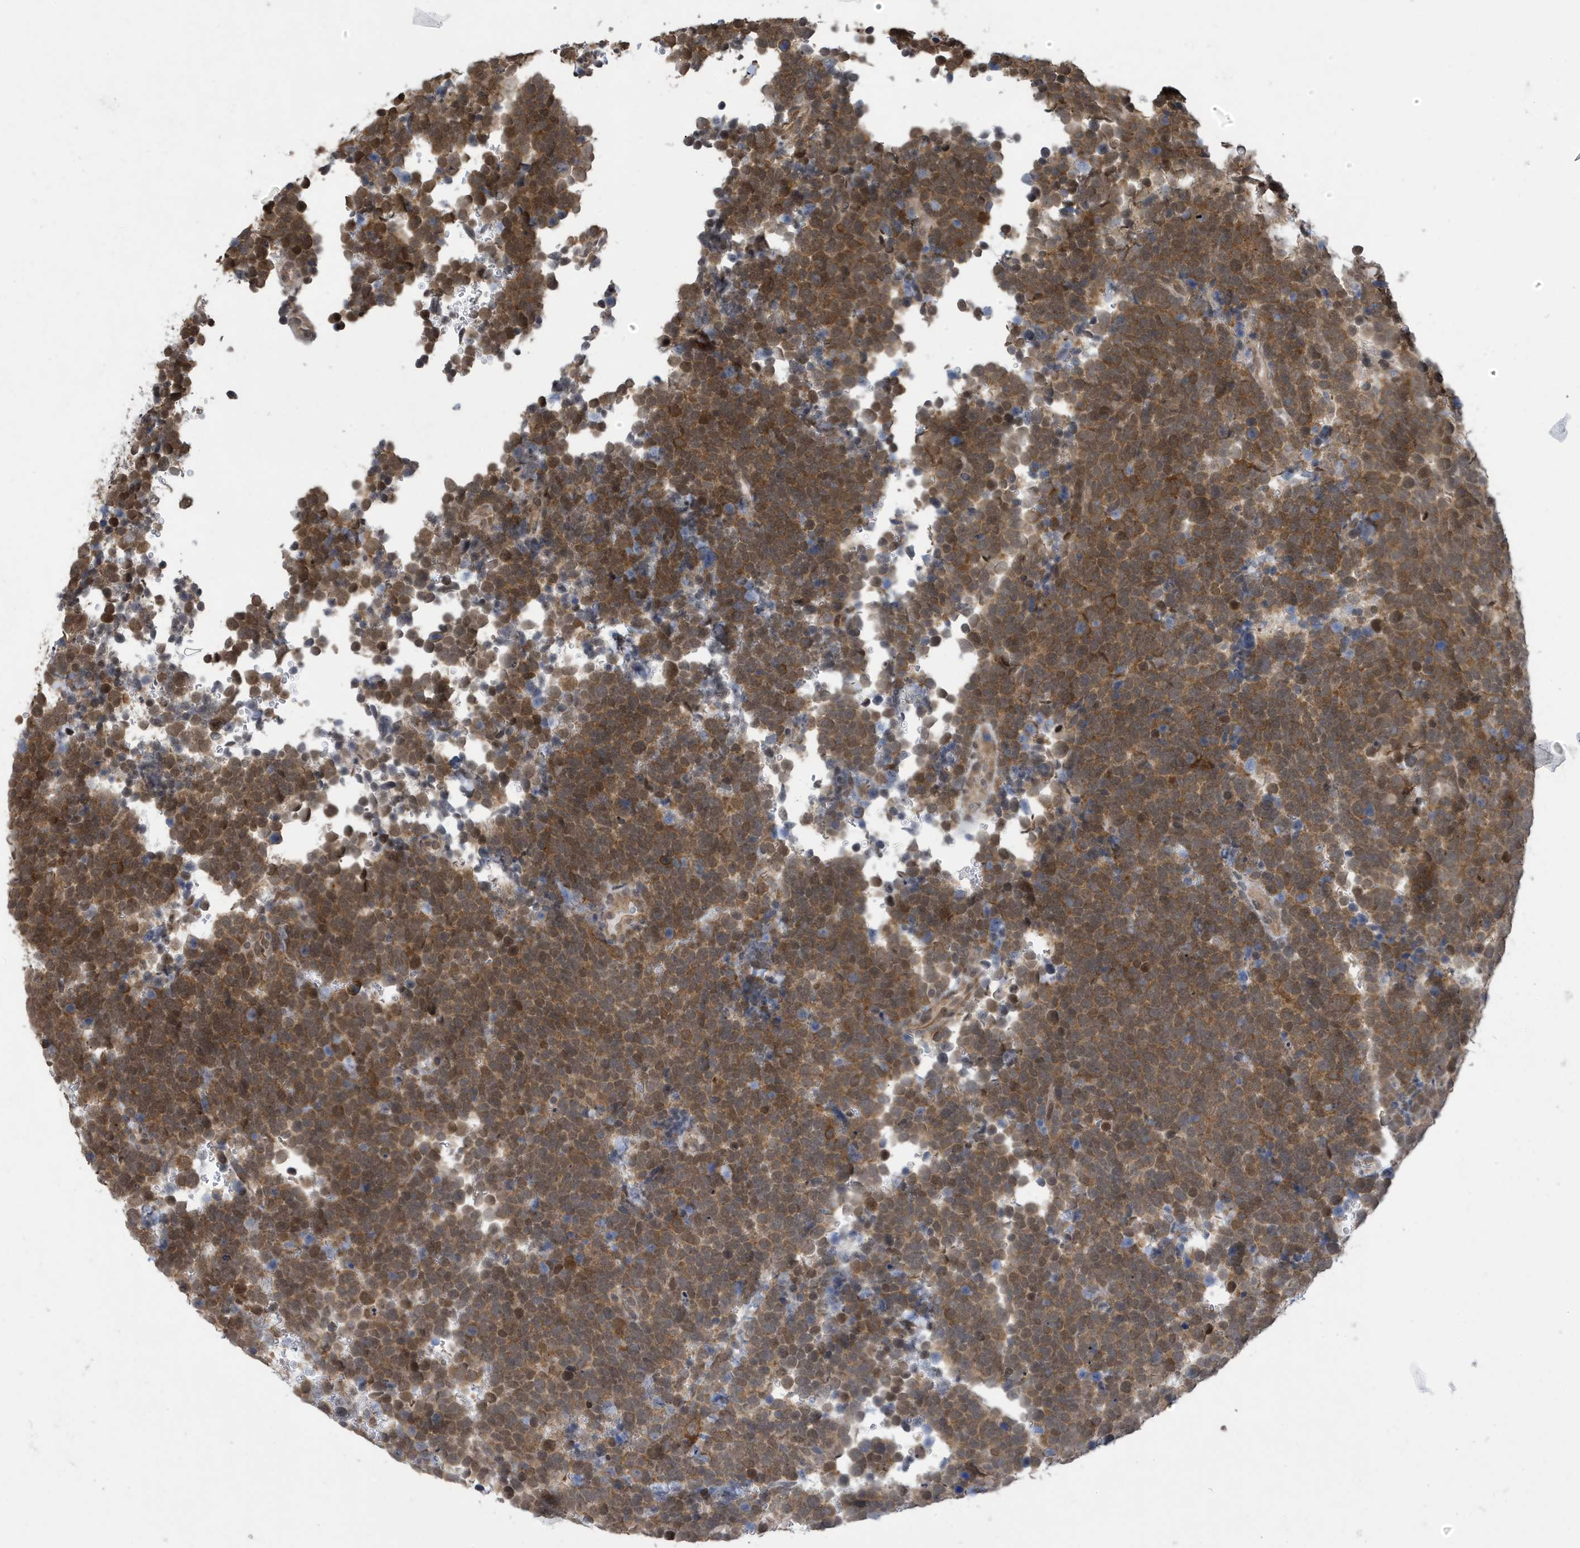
{"staining": {"intensity": "moderate", "quantity": ">75%", "location": "cytoplasmic/membranous"}, "tissue": "urothelial cancer", "cell_type": "Tumor cells", "image_type": "cancer", "snomed": [{"axis": "morphology", "description": "Urothelial carcinoma, High grade"}, {"axis": "topography", "description": "Urinary bladder"}], "caption": "Approximately >75% of tumor cells in human urothelial carcinoma (high-grade) exhibit moderate cytoplasmic/membranous protein staining as visualized by brown immunohistochemical staining.", "gene": "UBQLN1", "patient": {"sex": "female", "age": 82}}